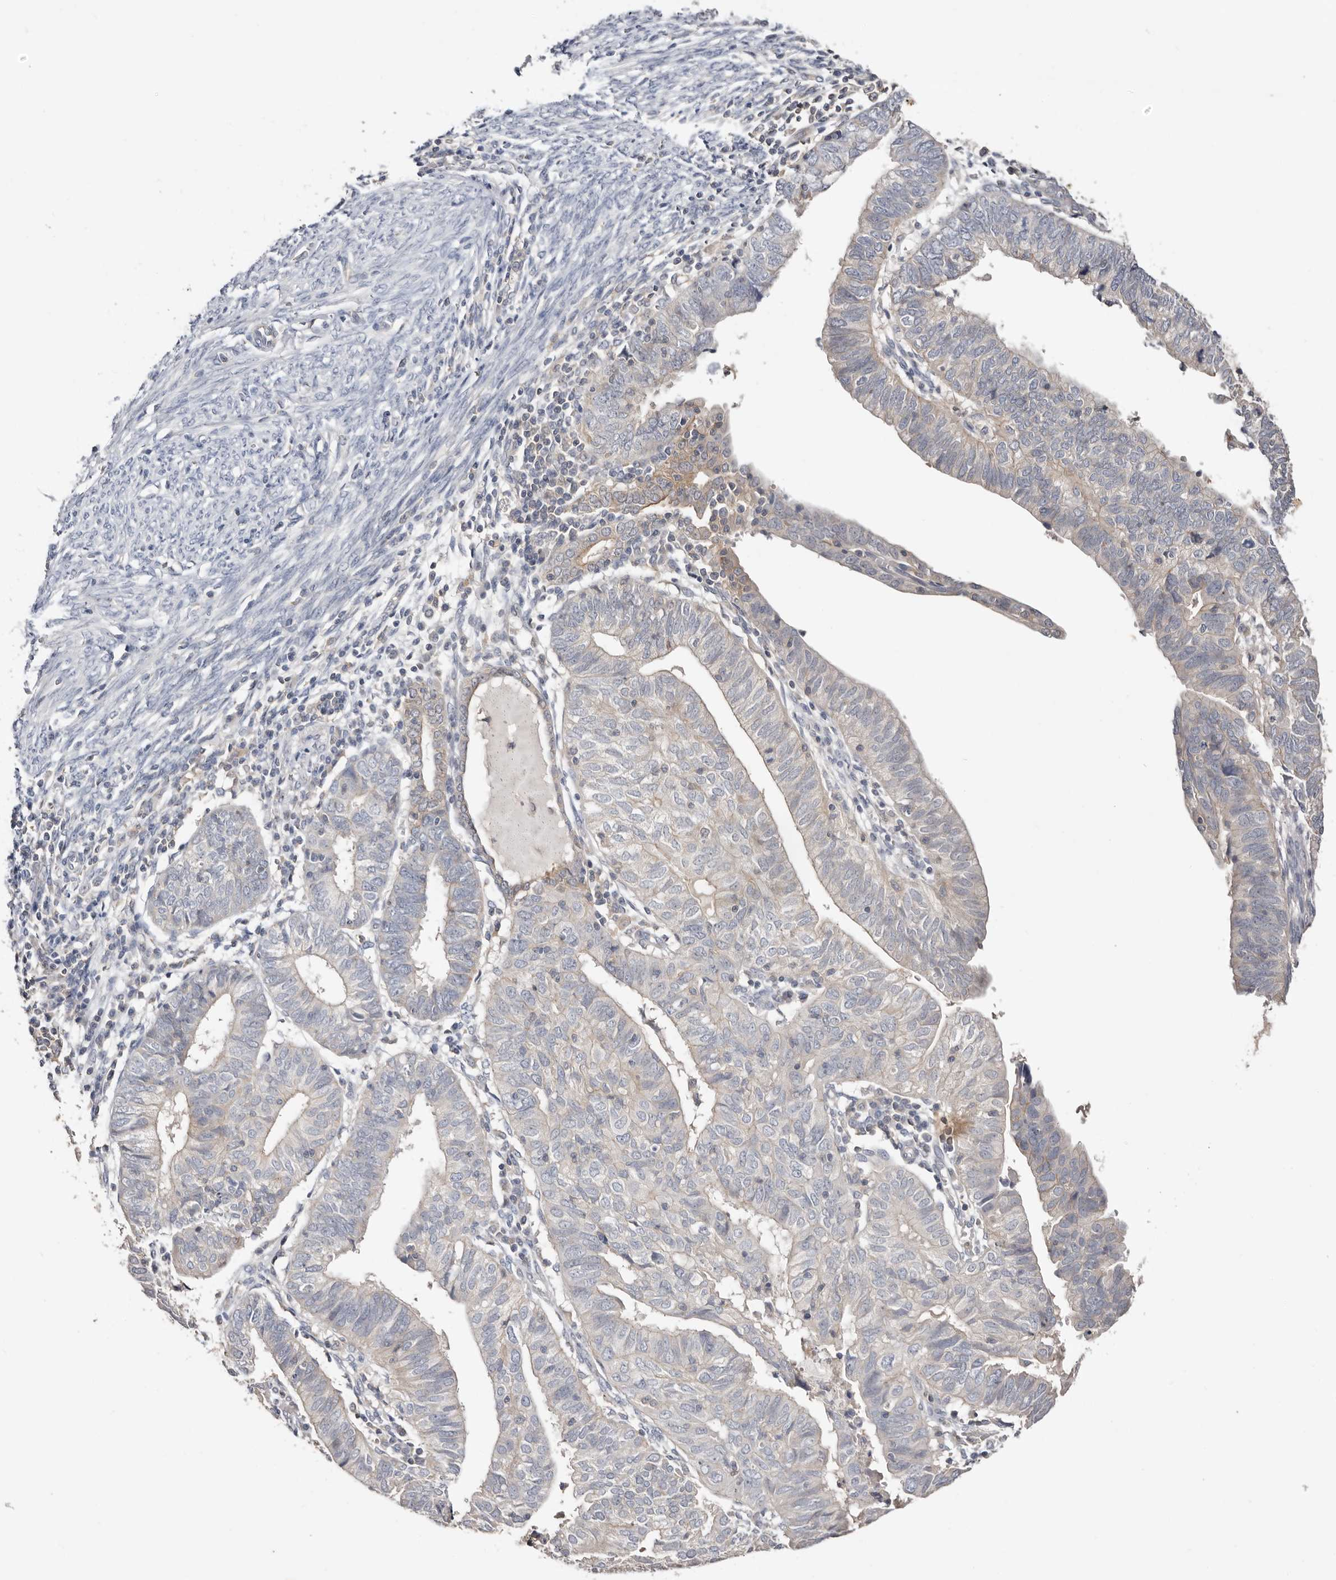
{"staining": {"intensity": "weak", "quantity": "<25%", "location": "cytoplasmic/membranous"}, "tissue": "endometrial cancer", "cell_type": "Tumor cells", "image_type": "cancer", "snomed": [{"axis": "morphology", "description": "Adenocarcinoma, NOS"}, {"axis": "topography", "description": "Uterus"}], "caption": "Tumor cells are negative for protein expression in human endometrial cancer (adenocarcinoma).", "gene": "S100A14", "patient": {"sex": "female", "age": 77}}